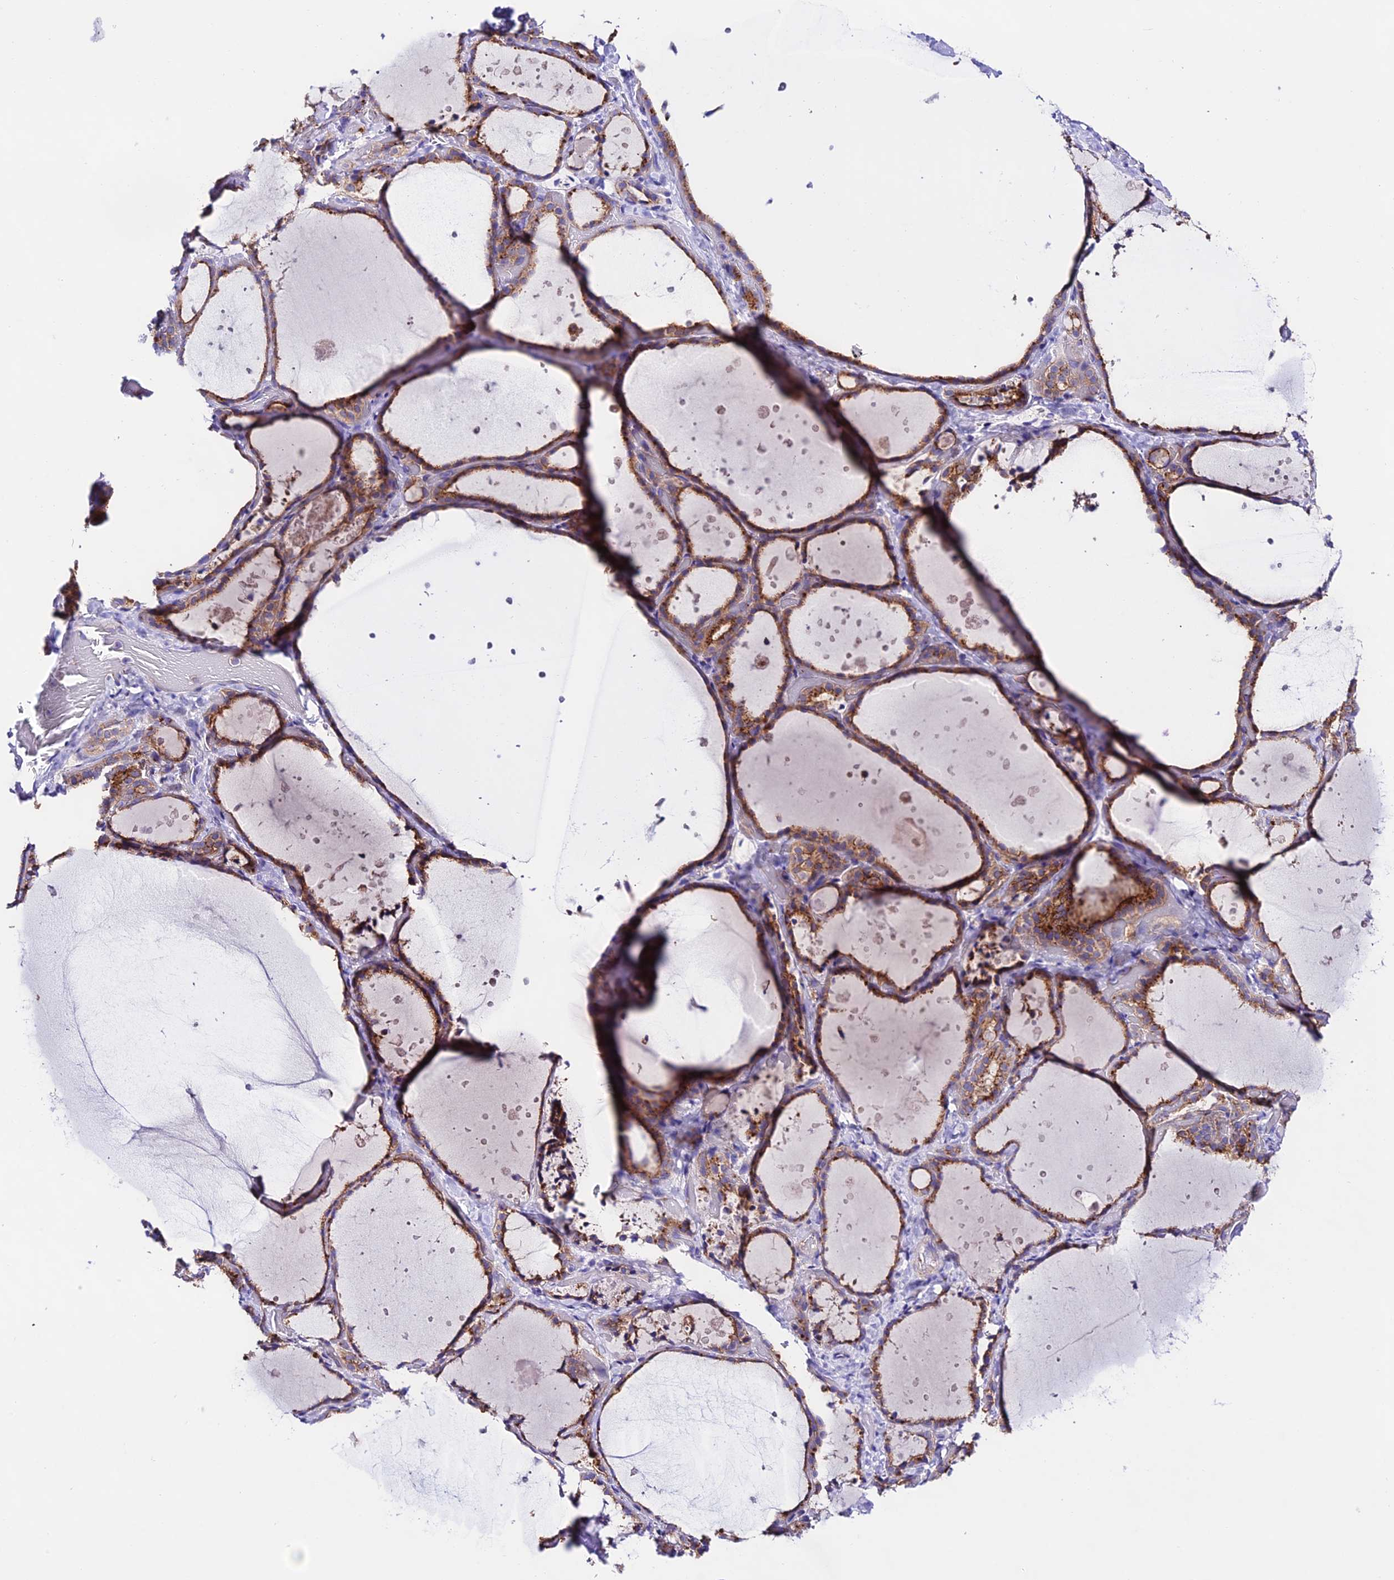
{"staining": {"intensity": "moderate", "quantity": ">75%", "location": "cytoplasmic/membranous"}, "tissue": "thyroid gland", "cell_type": "Glandular cells", "image_type": "normal", "snomed": [{"axis": "morphology", "description": "Normal tissue, NOS"}, {"axis": "topography", "description": "Thyroid gland"}], "caption": "DAB (3,3'-diaminobenzidine) immunohistochemical staining of benign thyroid gland exhibits moderate cytoplasmic/membranous protein positivity in about >75% of glandular cells.", "gene": "LACTB2", "patient": {"sex": "female", "age": 44}}